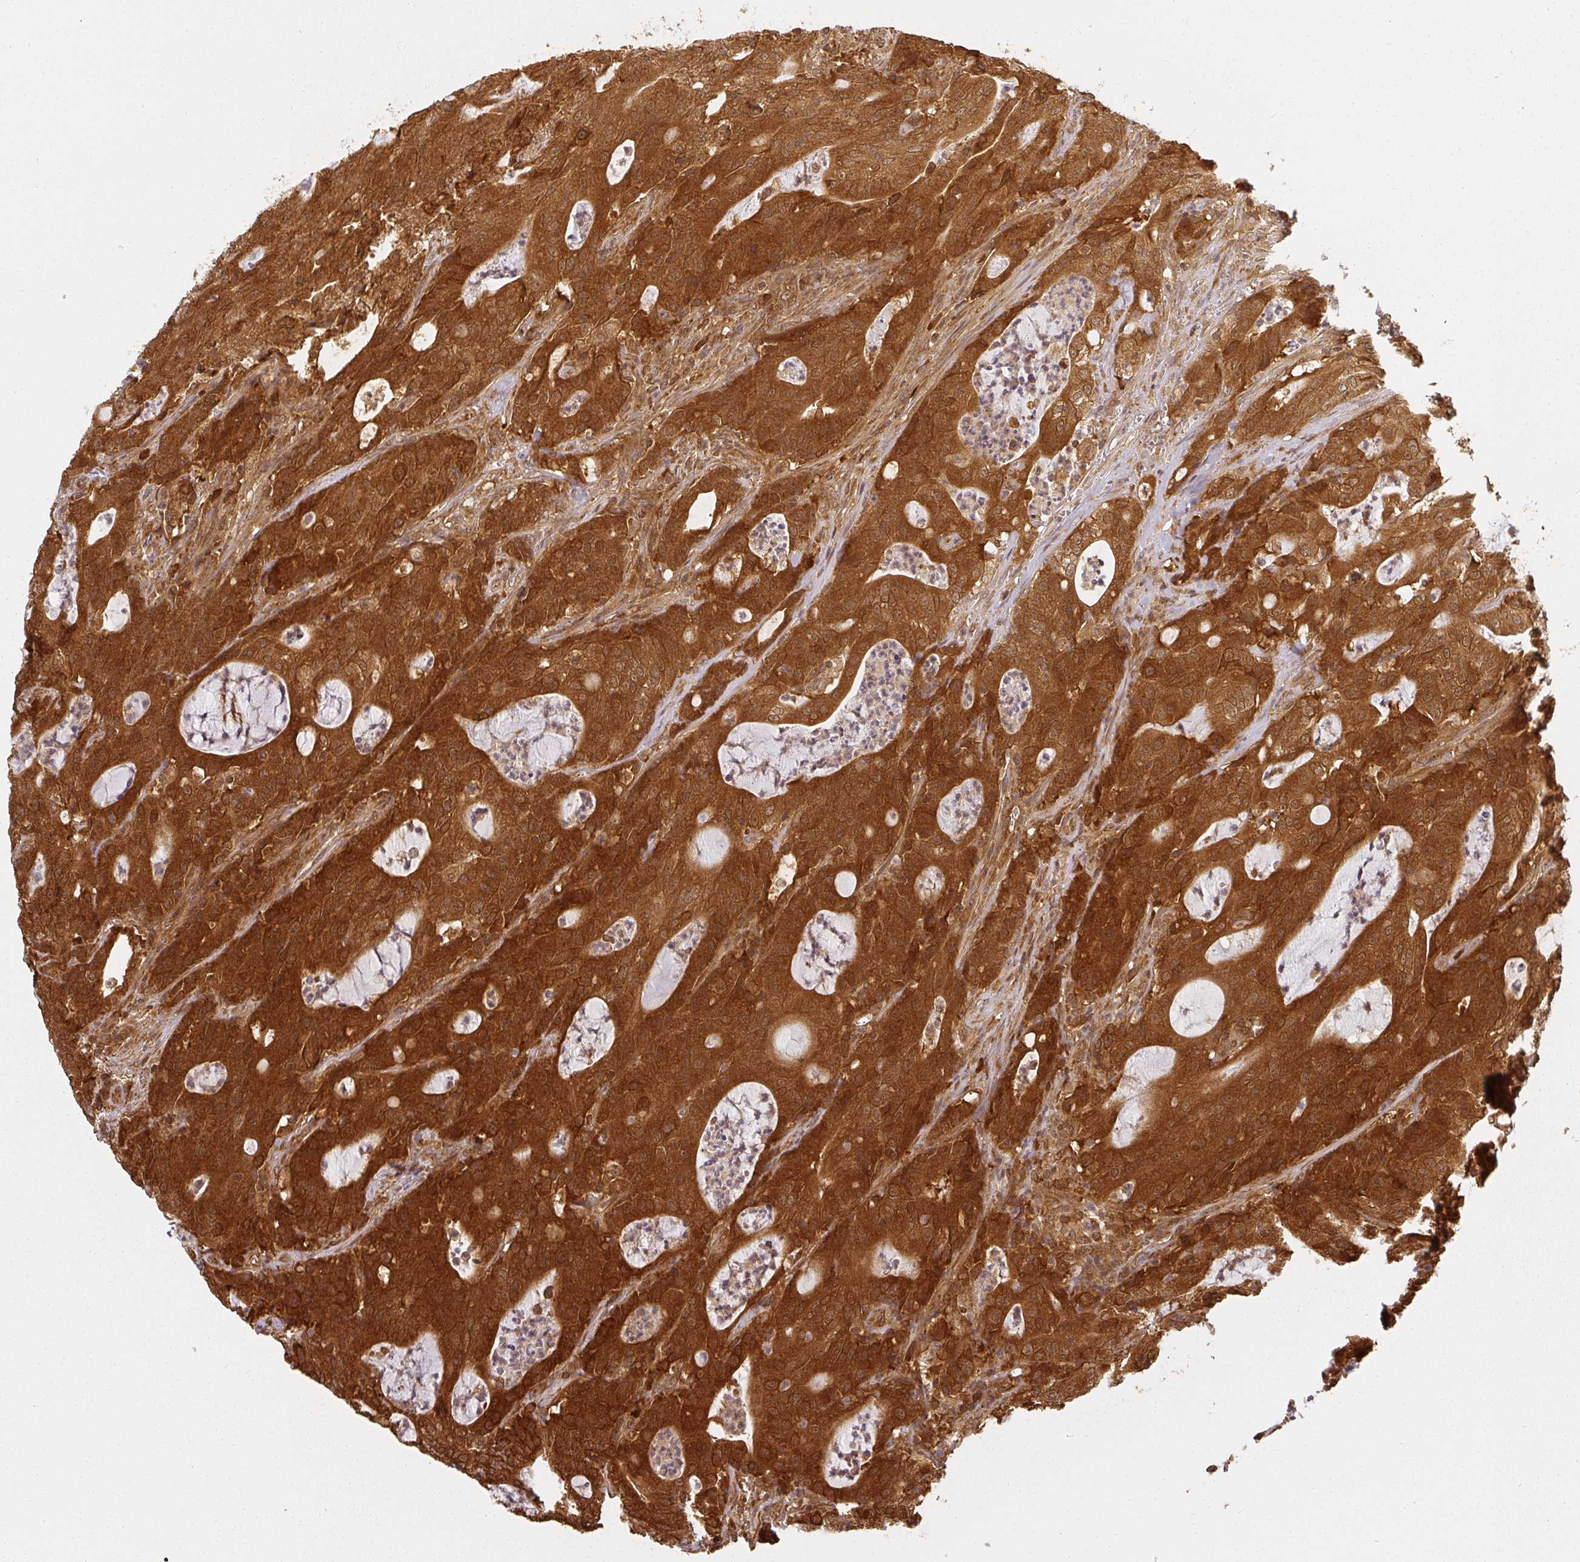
{"staining": {"intensity": "strong", "quantity": ">75%", "location": "cytoplasmic/membranous"}, "tissue": "colorectal cancer", "cell_type": "Tumor cells", "image_type": "cancer", "snomed": [{"axis": "morphology", "description": "Adenocarcinoma, NOS"}, {"axis": "topography", "description": "Colon"}], "caption": "Tumor cells display high levels of strong cytoplasmic/membranous staining in about >75% of cells in colorectal cancer. The staining was performed using DAB to visualize the protein expression in brown, while the nuclei were stained in blue with hematoxylin (Magnification: 20x).", "gene": "PPP6R3", "patient": {"sex": "male", "age": 83}}